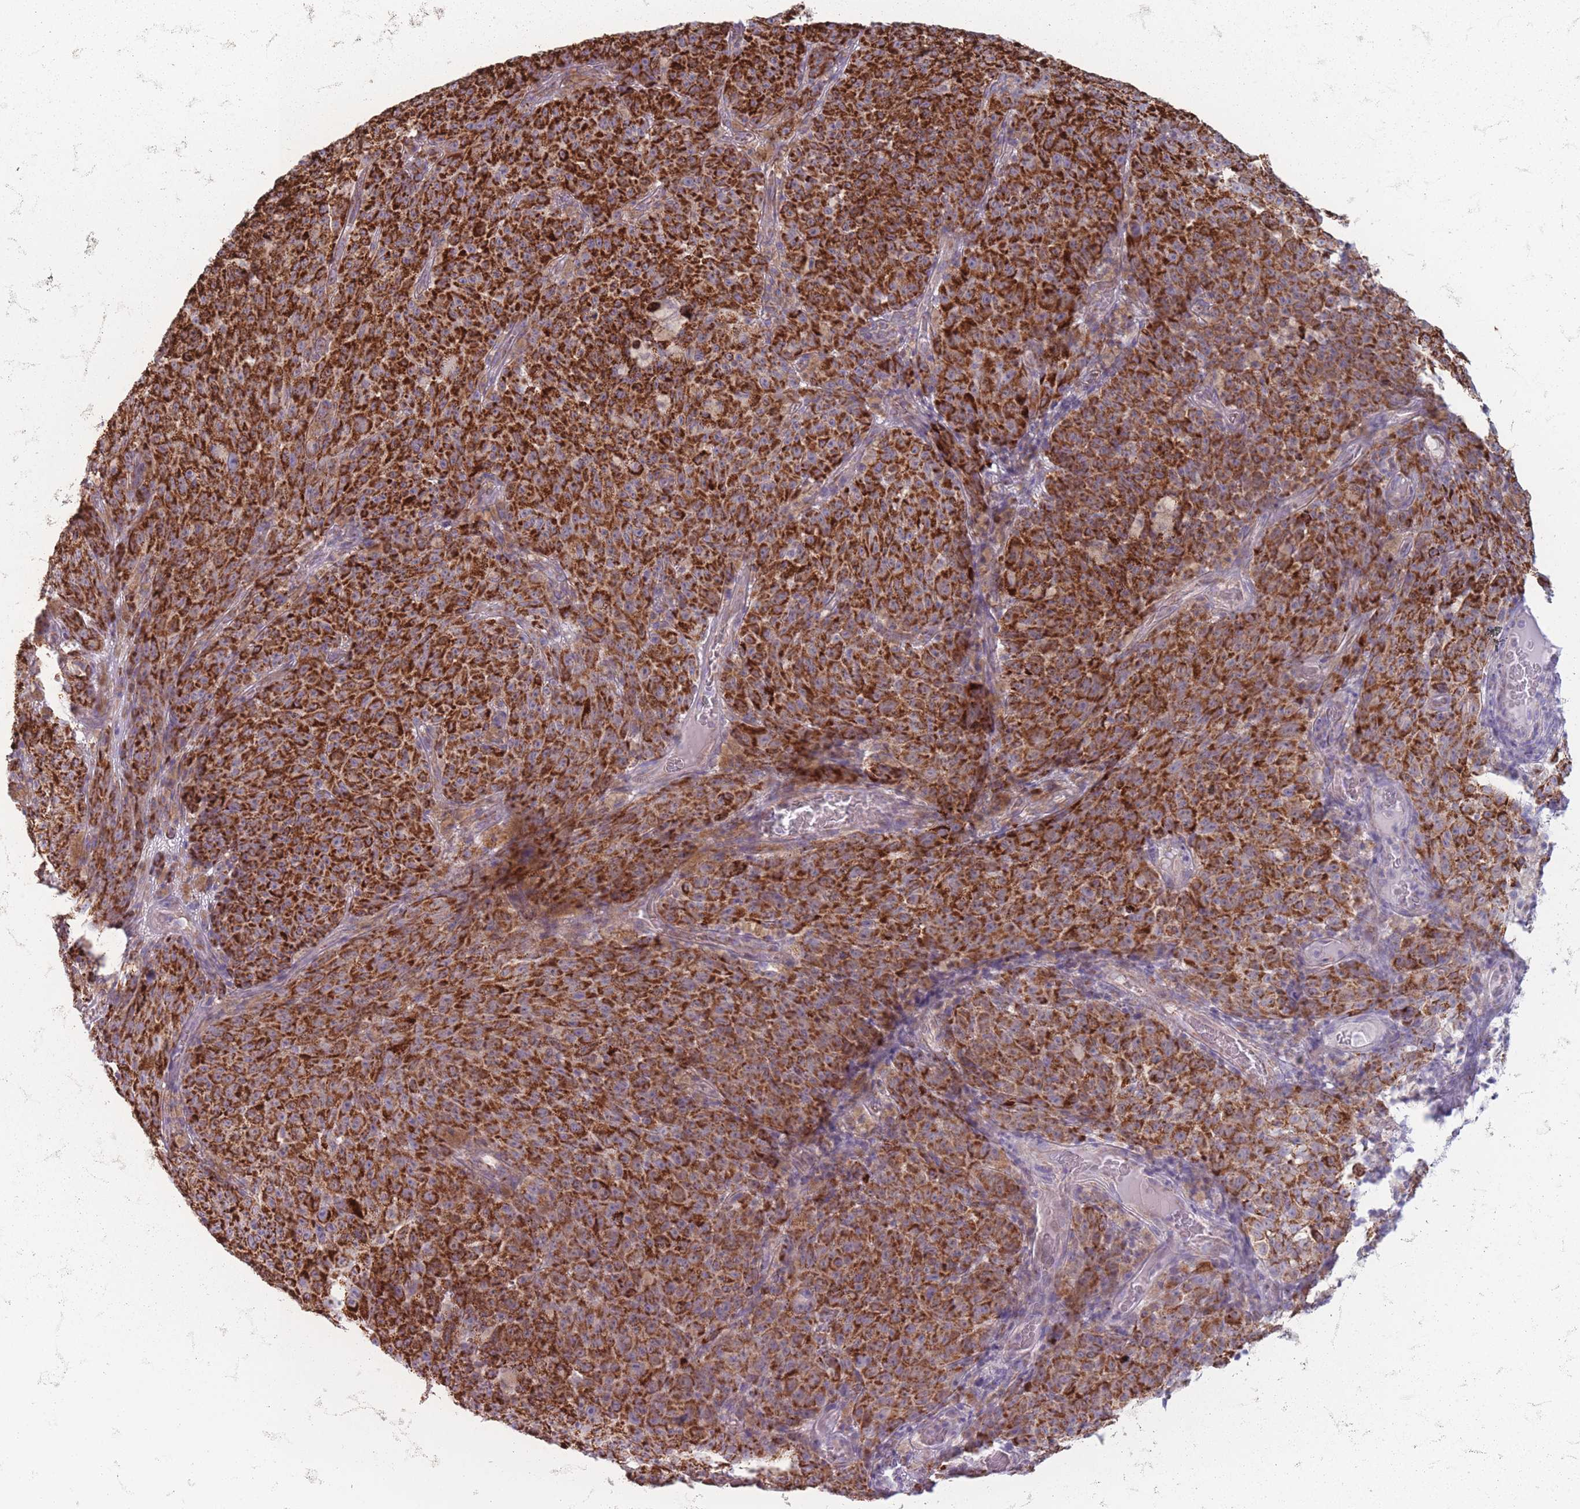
{"staining": {"intensity": "strong", "quantity": ">75%", "location": "cytoplasmic/membranous"}, "tissue": "melanoma", "cell_type": "Tumor cells", "image_type": "cancer", "snomed": [{"axis": "morphology", "description": "Malignant melanoma, NOS"}, {"axis": "topography", "description": "Skin"}], "caption": "Melanoma stained with IHC demonstrates strong cytoplasmic/membranous expression in approximately >75% of tumor cells. (DAB (3,3'-diaminobenzidine) IHC with brightfield microscopy, high magnification).", "gene": "DCHS1", "patient": {"sex": "female", "age": 82}}